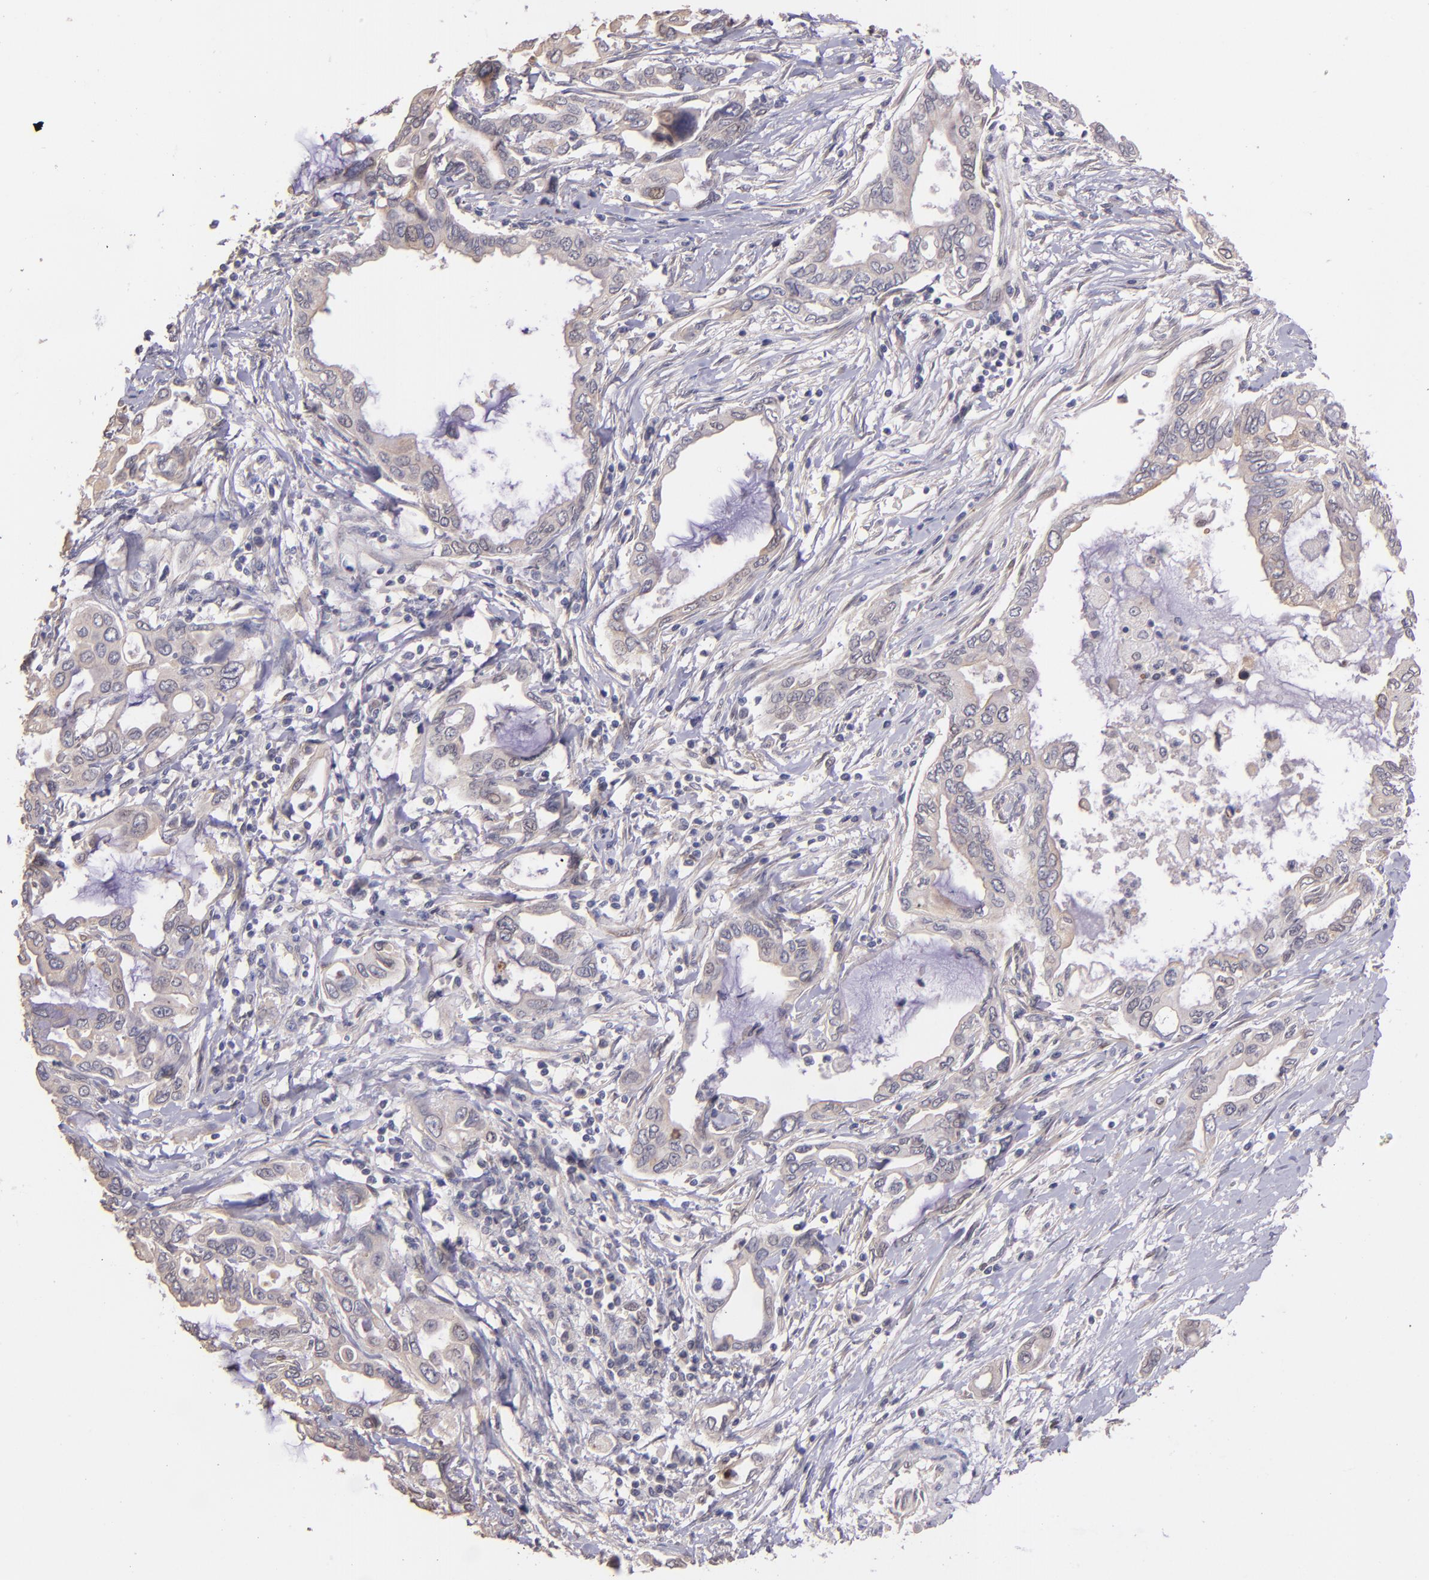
{"staining": {"intensity": "weak", "quantity": ">75%", "location": "cytoplasmic/membranous"}, "tissue": "pancreatic cancer", "cell_type": "Tumor cells", "image_type": "cancer", "snomed": [{"axis": "morphology", "description": "Adenocarcinoma, NOS"}, {"axis": "topography", "description": "Pancreas"}], "caption": "The histopathology image demonstrates a brown stain indicating the presence of a protein in the cytoplasmic/membranous of tumor cells in pancreatic cancer. The protein is shown in brown color, while the nuclei are stained blue.", "gene": "NUP62CL", "patient": {"sex": "female", "age": 57}}